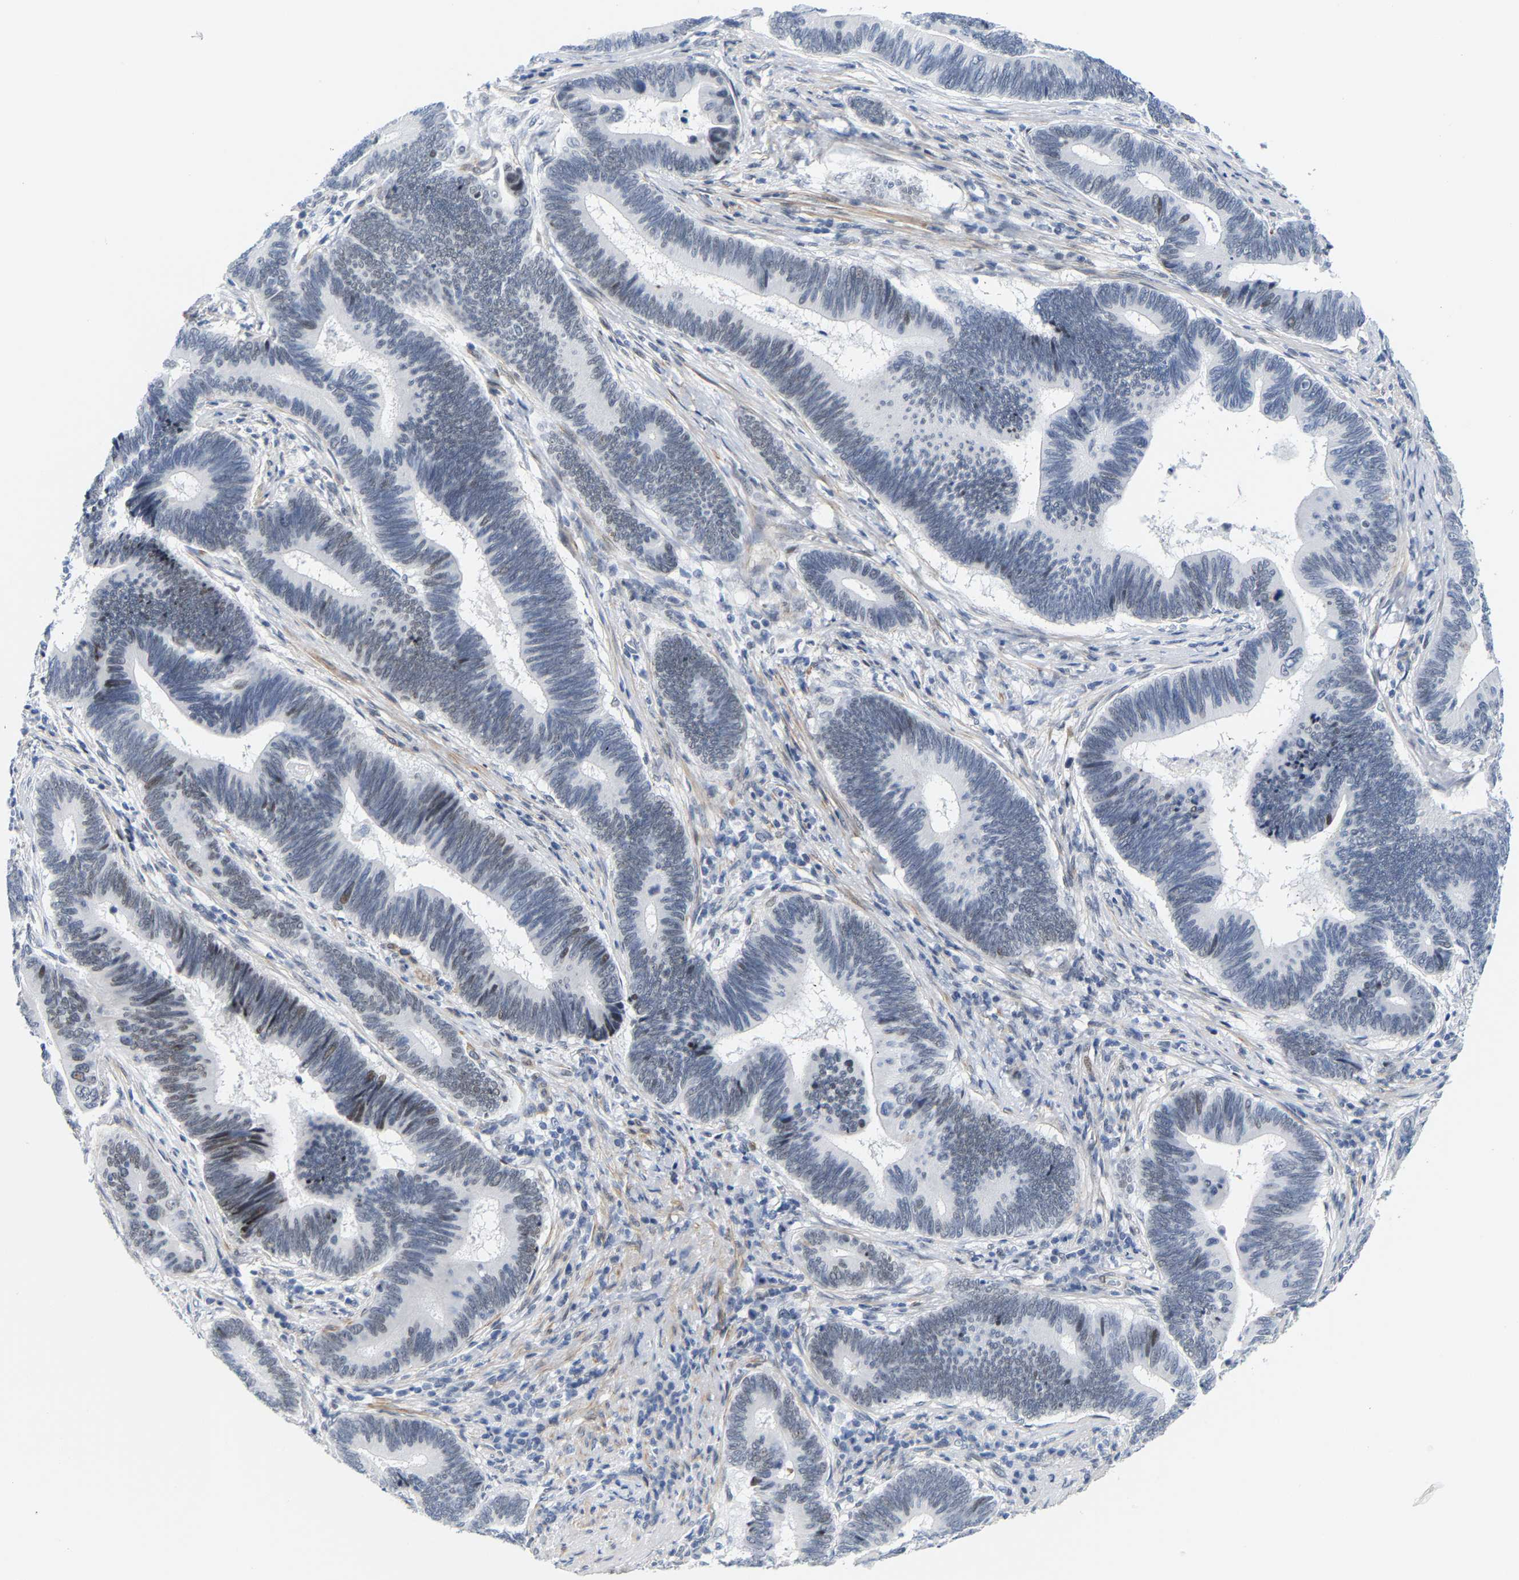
{"staining": {"intensity": "weak", "quantity": "25%-75%", "location": "nuclear"}, "tissue": "pancreatic cancer", "cell_type": "Tumor cells", "image_type": "cancer", "snomed": [{"axis": "morphology", "description": "Adenocarcinoma, NOS"}, {"axis": "topography", "description": "Pancreas"}], "caption": "A low amount of weak nuclear expression is identified in about 25%-75% of tumor cells in adenocarcinoma (pancreatic) tissue. (Brightfield microscopy of DAB IHC at high magnification).", "gene": "FAM180A", "patient": {"sex": "female", "age": 70}}